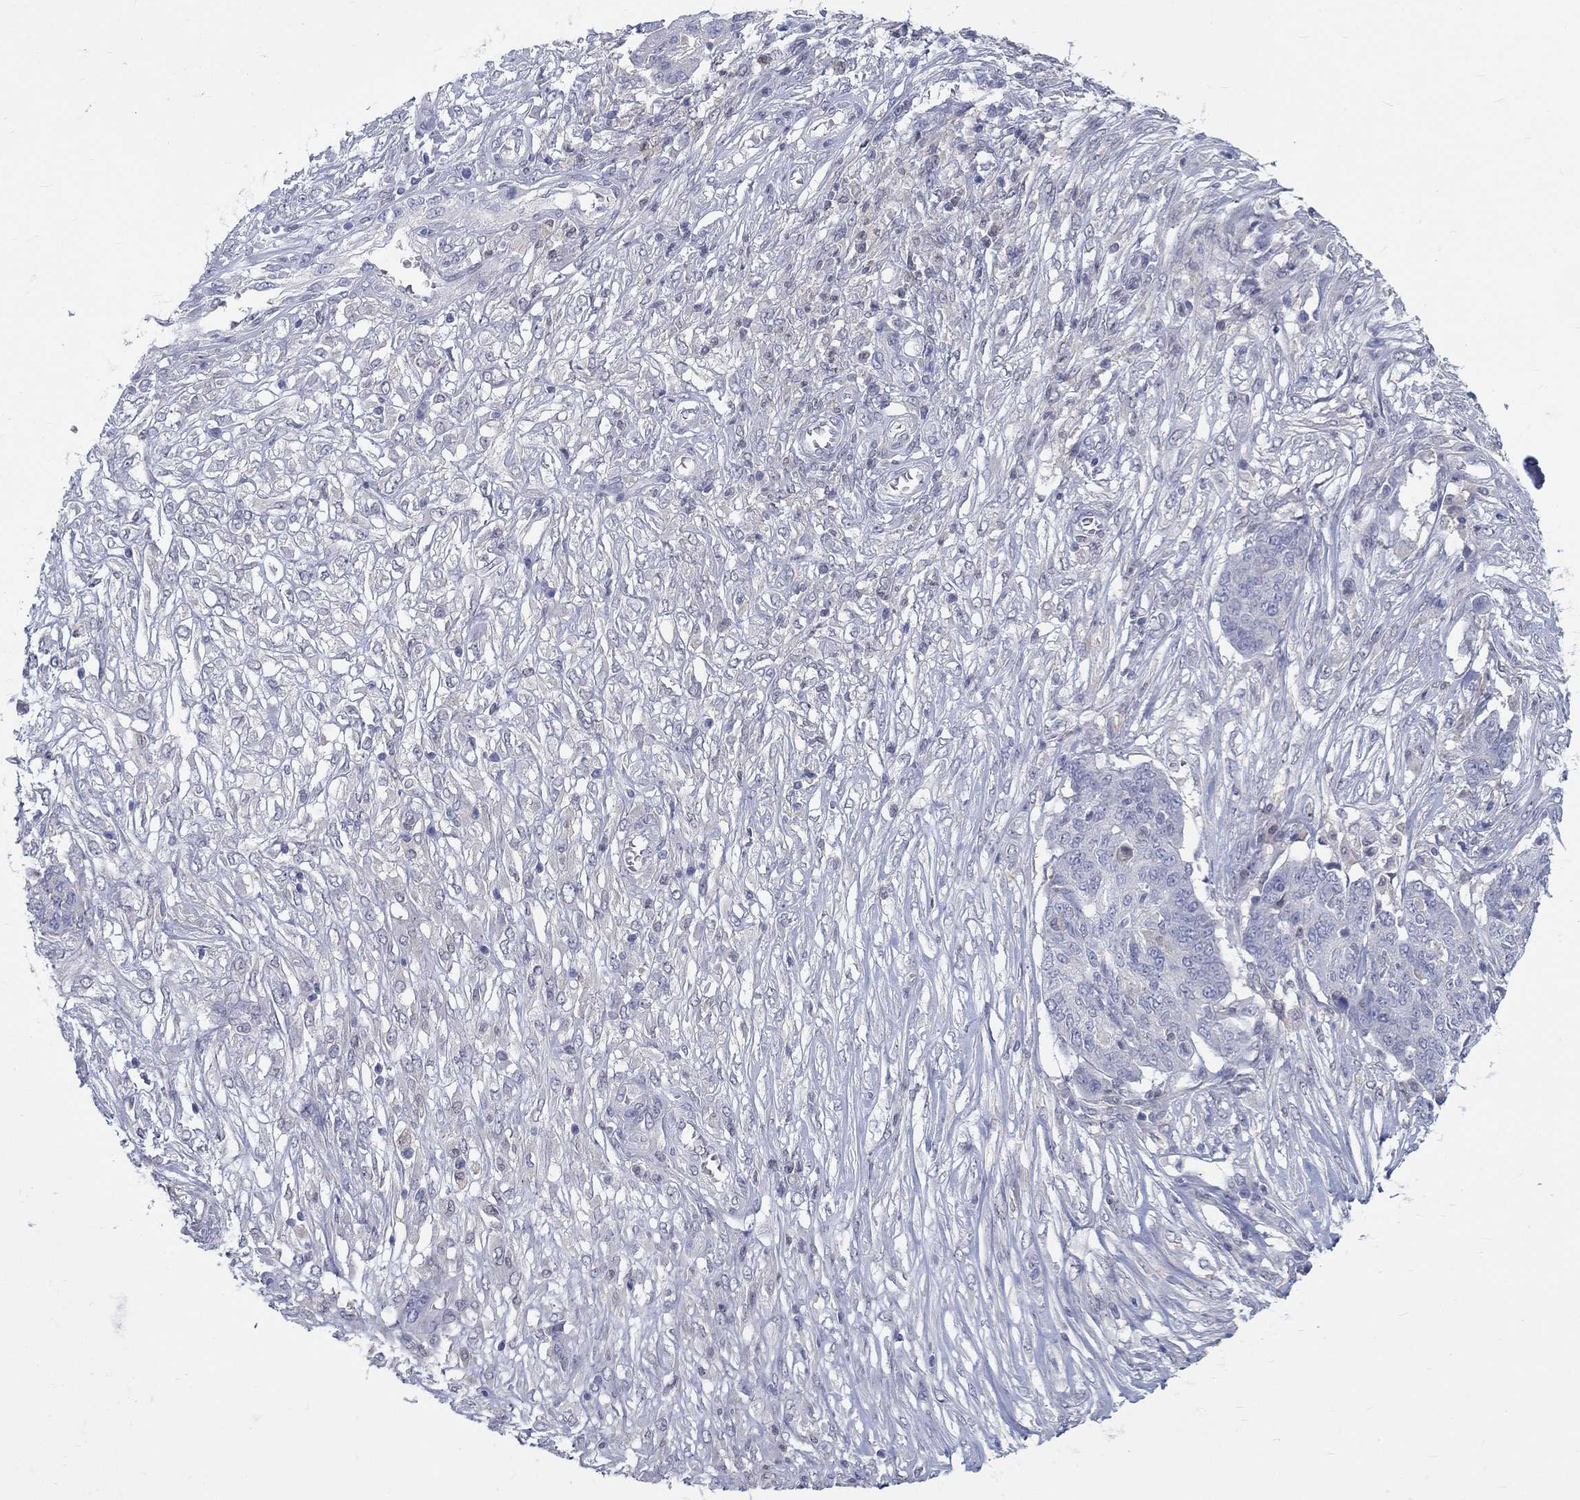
{"staining": {"intensity": "negative", "quantity": "none", "location": "none"}, "tissue": "ovarian cancer", "cell_type": "Tumor cells", "image_type": "cancer", "snomed": [{"axis": "morphology", "description": "Cystadenocarcinoma, serous, NOS"}, {"axis": "topography", "description": "Ovary"}], "caption": "Human ovarian serous cystadenocarcinoma stained for a protein using immunohistochemistry exhibits no positivity in tumor cells.", "gene": "EGFLAM", "patient": {"sex": "female", "age": 67}}